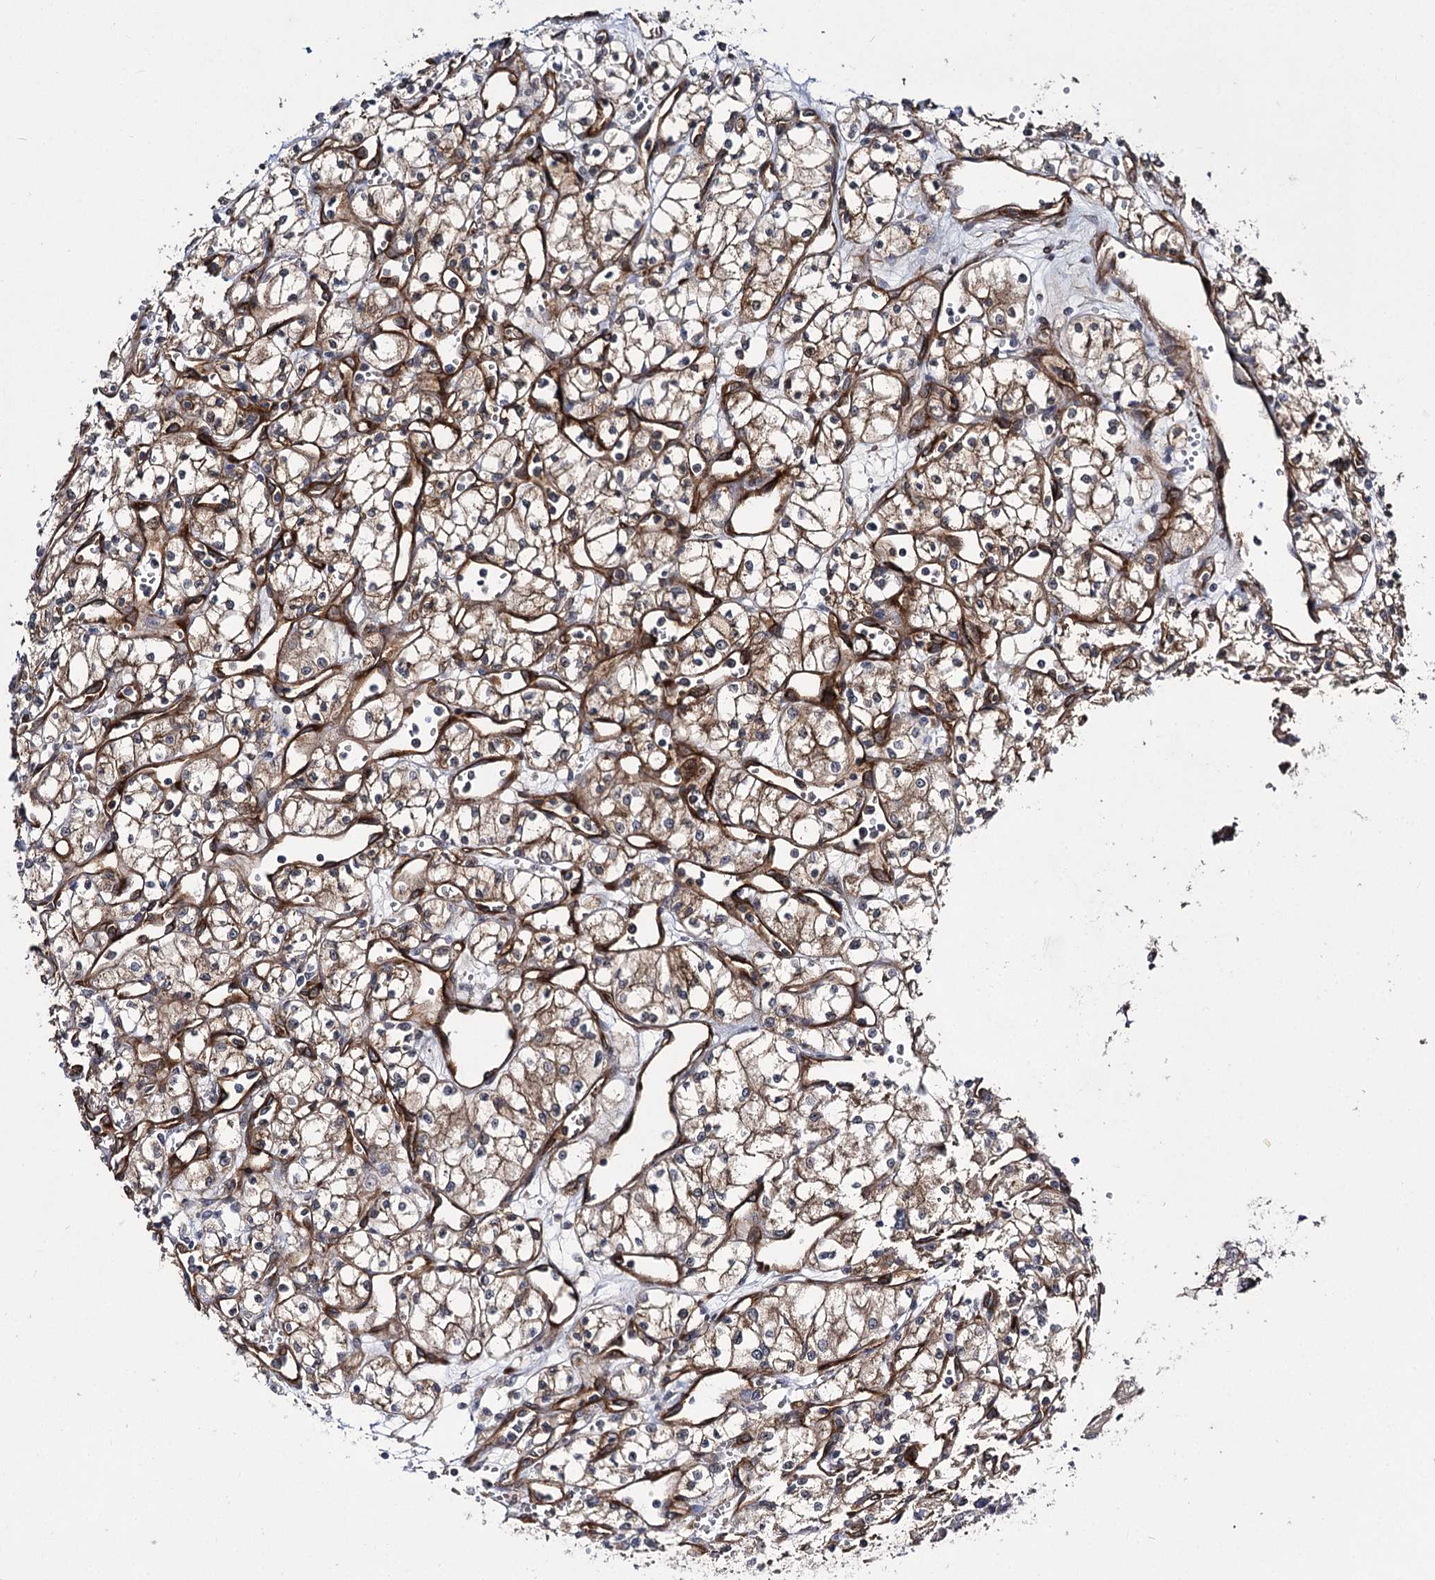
{"staining": {"intensity": "moderate", "quantity": ">75%", "location": "cytoplasmic/membranous"}, "tissue": "renal cancer", "cell_type": "Tumor cells", "image_type": "cancer", "snomed": [{"axis": "morphology", "description": "Adenocarcinoma, NOS"}, {"axis": "topography", "description": "Kidney"}], "caption": "Human renal adenocarcinoma stained with a protein marker reveals moderate staining in tumor cells.", "gene": "MYO1C", "patient": {"sex": "male", "age": 59}}